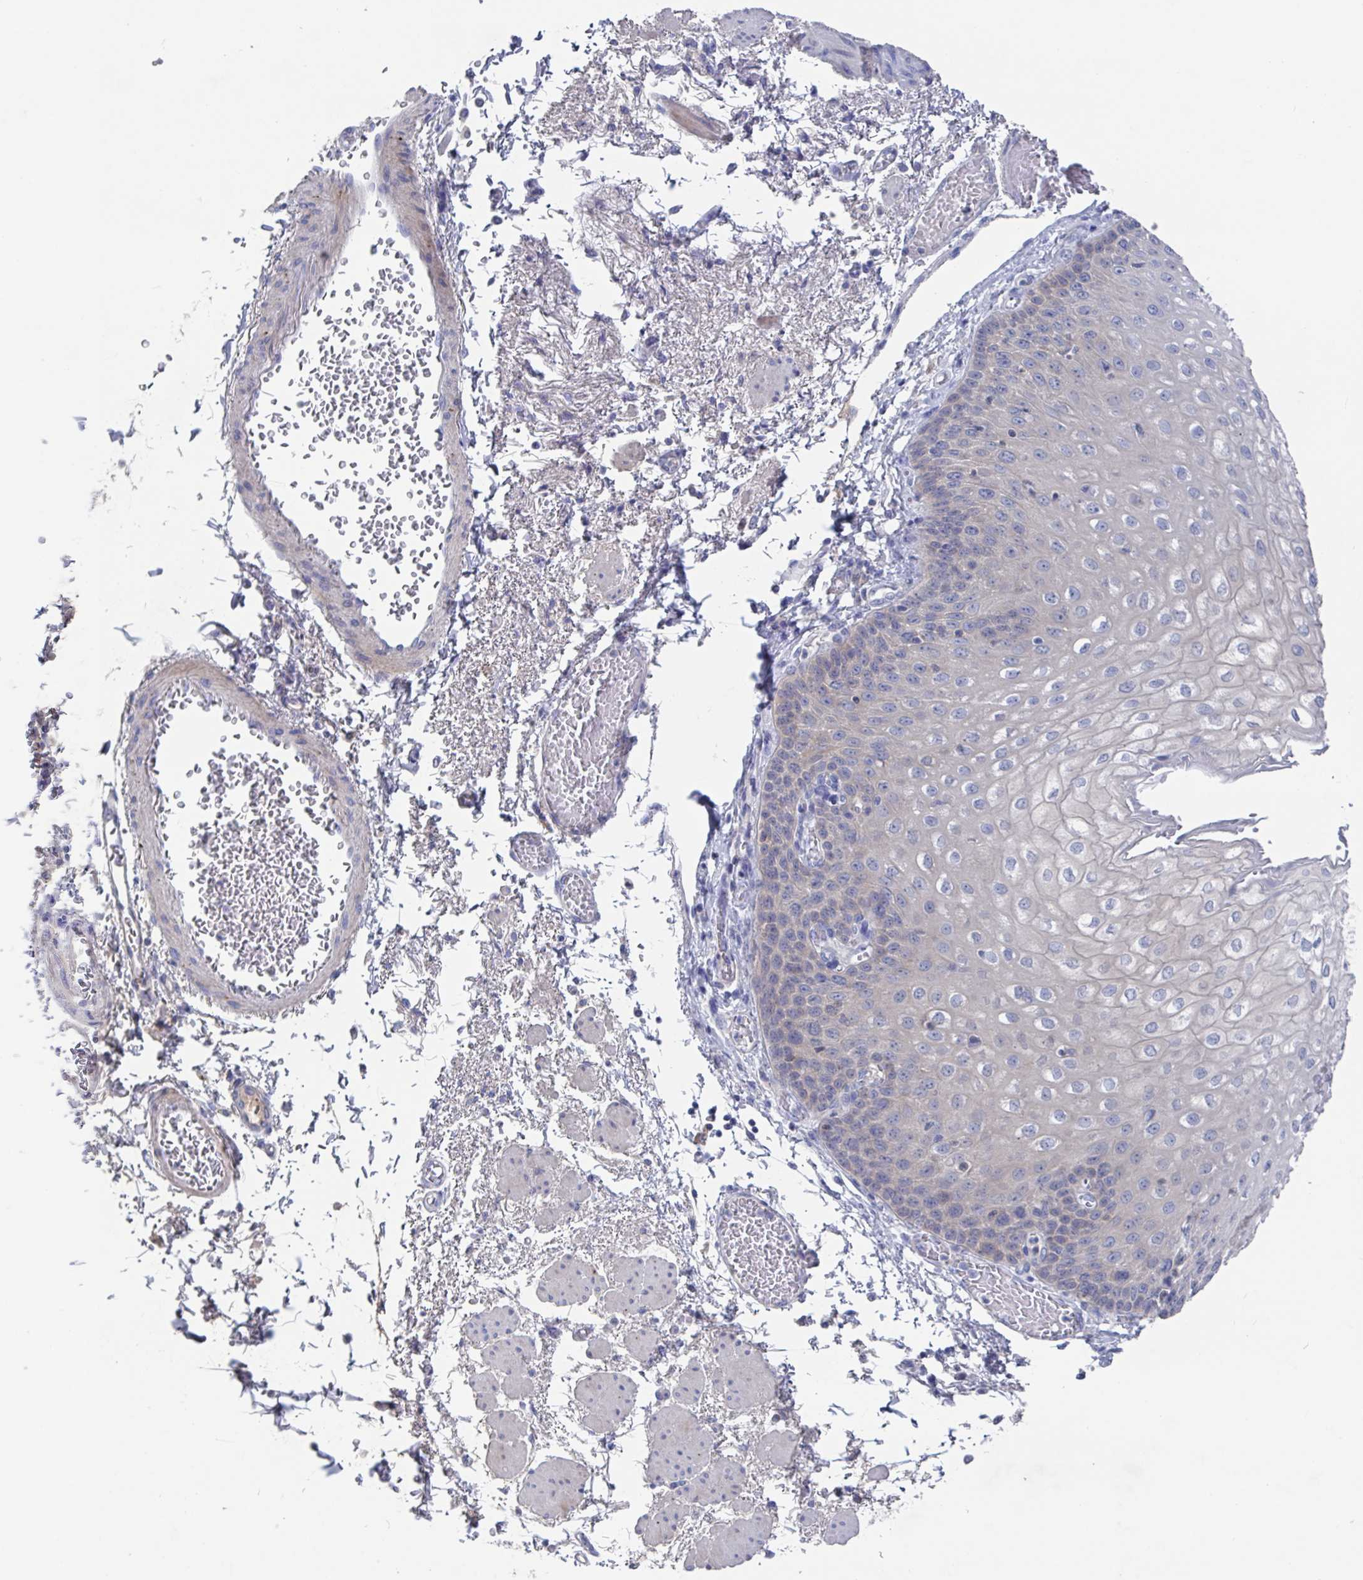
{"staining": {"intensity": "negative", "quantity": "none", "location": "none"}, "tissue": "esophagus", "cell_type": "Squamous epithelial cells", "image_type": "normal", "snomed": [{"axis": "morphology", "description": "Normal tissue, NOS"}, {"axis": "morphology", "description": "Adenocarcinoma, NOS"}, {"axis": "topography", "description": "Esophagus"}], "caption": "This is a photomicrograph of immunohistochemistry (IHC) staining of unremarkable esophagus, which shows no staining in squamous epithelial cells. (DAB IHC visualized using brightfield microscopy, high magnification).", "gene": "GPR148", "patient": {"sex": "male", "age": 81}}